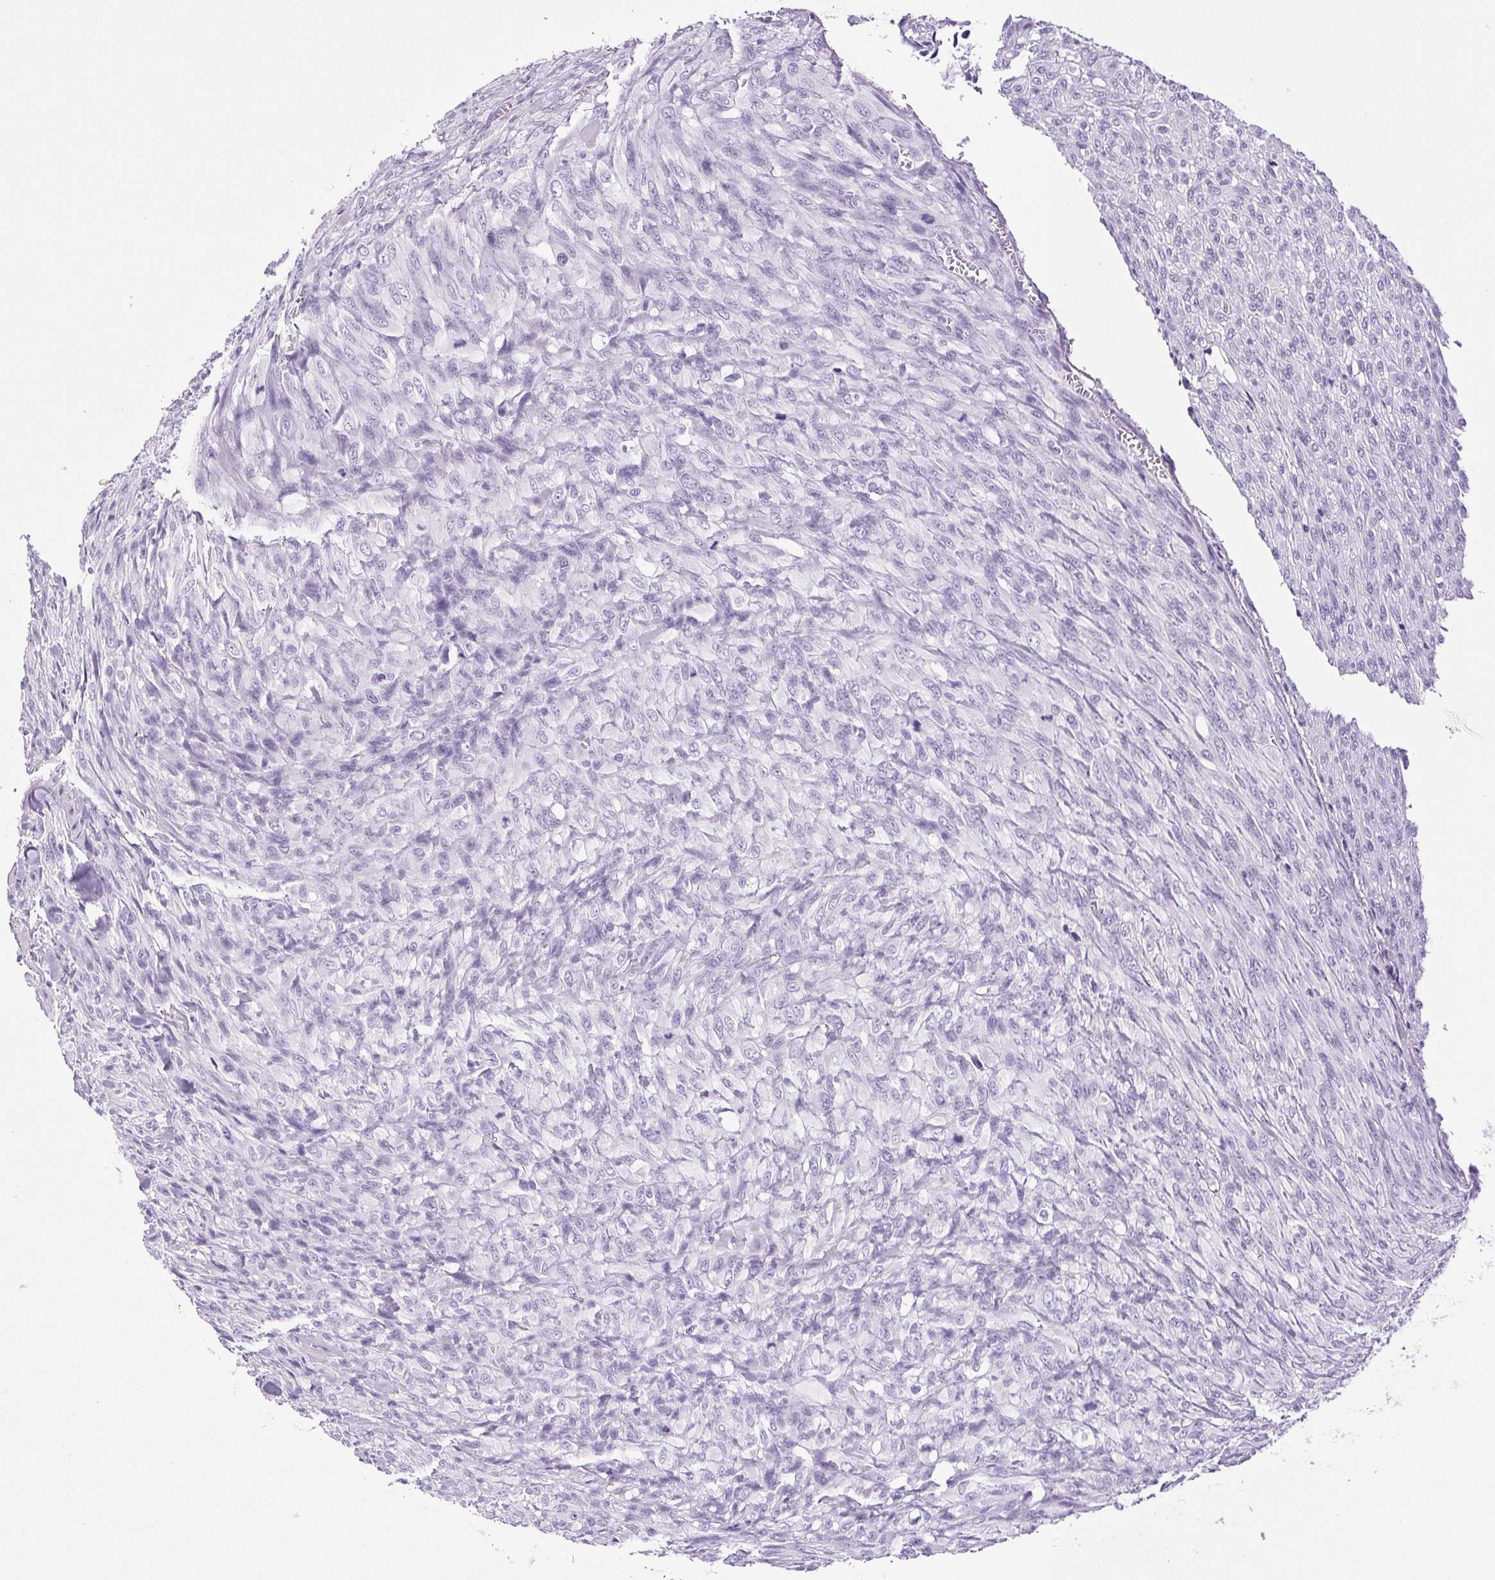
{"staining": {"intensity": "negative", "quantity": "none", "location": "none"}, "tissue": "renal cancer", "cell_type": "Tumor cells", "image_type": "cancer", "snomed": [{"axis": "morphology", "description": "Adenocarcinoma, NOS"}, {"axis": "topography", "description": "Kidney"}], "caption": "A photomicrograph of human renal adenocarcinoma is negative for staining in tumor cells.", "gene": "HLA-G", "patient": {"sex": "male", "age": 58}}